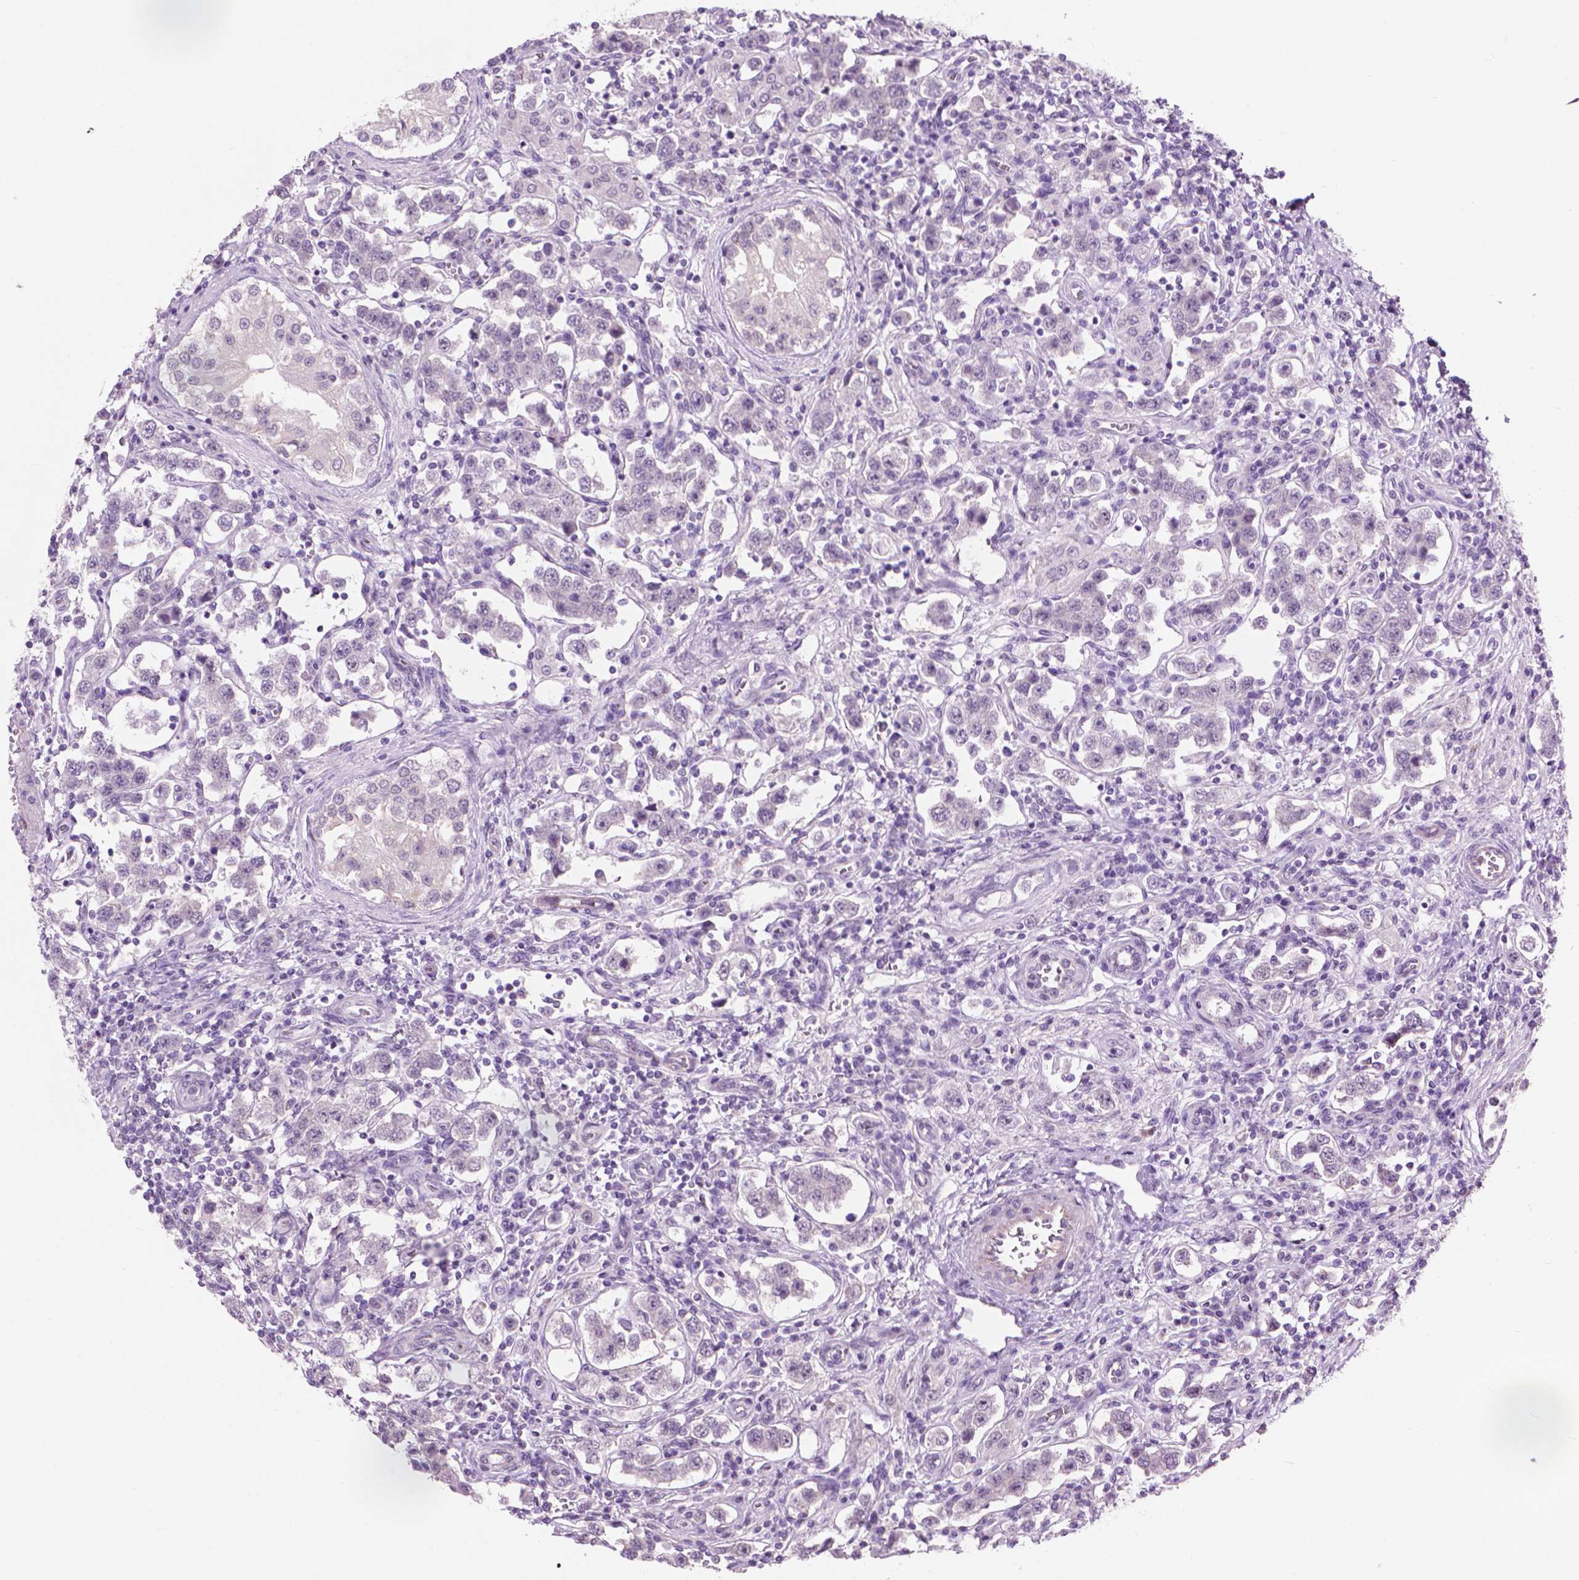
{"staining": {"intensity": "negative", "quantity": "none", "location": "none"}, "tissue": "testis cancer", "cell_type": "Tumor cells", "image_type": "cancer", "snomed": [{"axis": "morphology", "description": "Seminoma, NOS"}, {"axis": "topography", "description": "Testis"}], "caption": "The histopathology image demonstrates no significant staining in tumor cells of testis cancer (seminoma). (Brightfield microscopy of DAB immunohistochemistry (IHC) at high magnification).", "gene": "KRT73", "patient": {"sex": "male", "age": 37}}